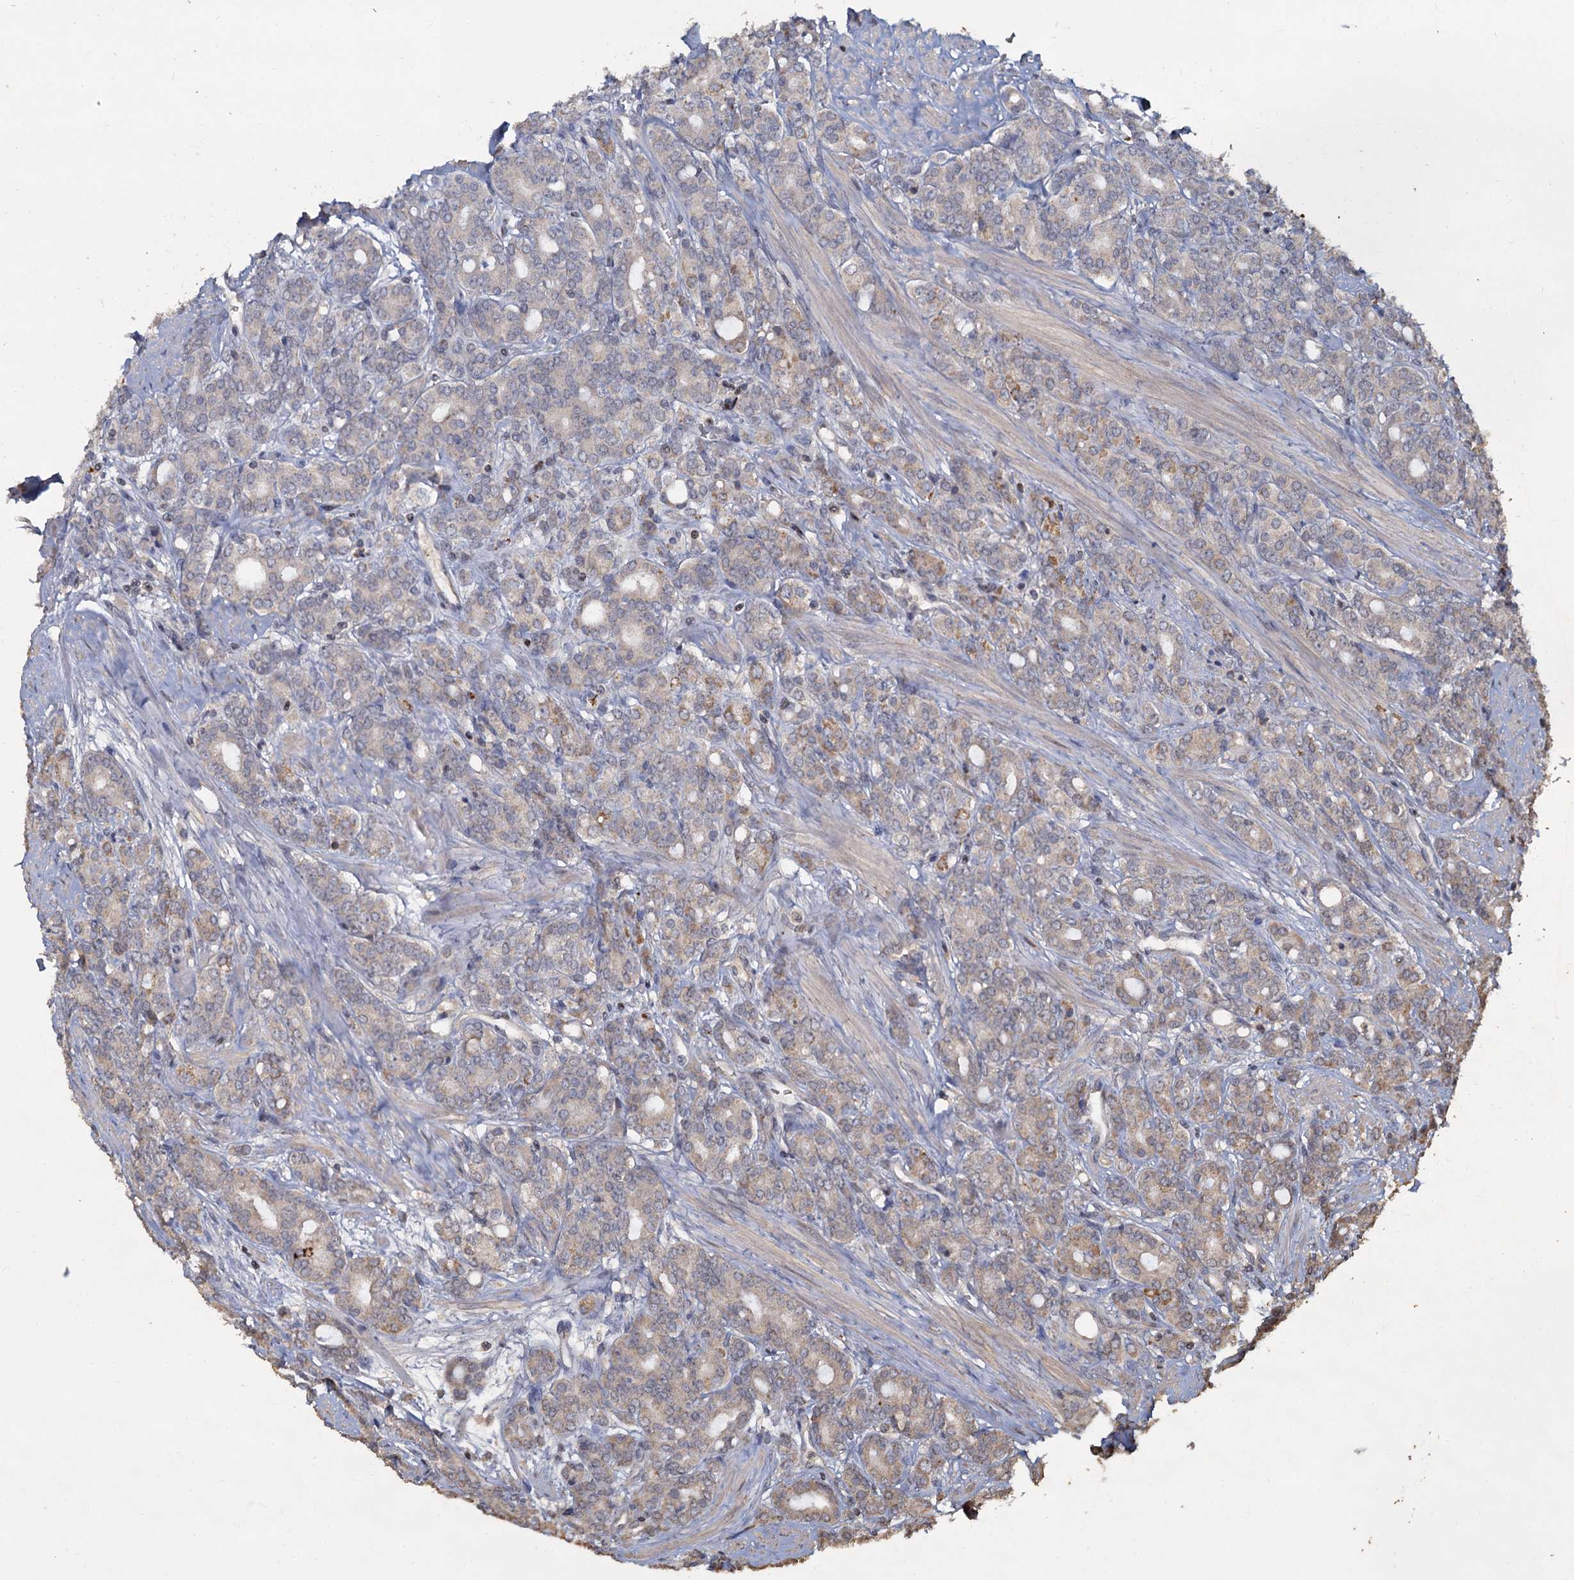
{"staining": {"intensity": "weak", "quantity": "<25%", "location": "cytoplasmic/membranous"}, "tissue": "prostate cancer", "cell_type": "Tumor cells", "image_type": "cancer", "snomed": [{"axis": "morphology", "description": "Adenocarcinoma, High grade"}, {"axis": "topography", "description": "Prostate"}], "caption": "Immunohistochemistry of prostate adenocarcinoma (high-grade) exhibits no positivity in tumor cells.", "gene": "CCDC61", "patient": {"sex": "male", "age": 62}}